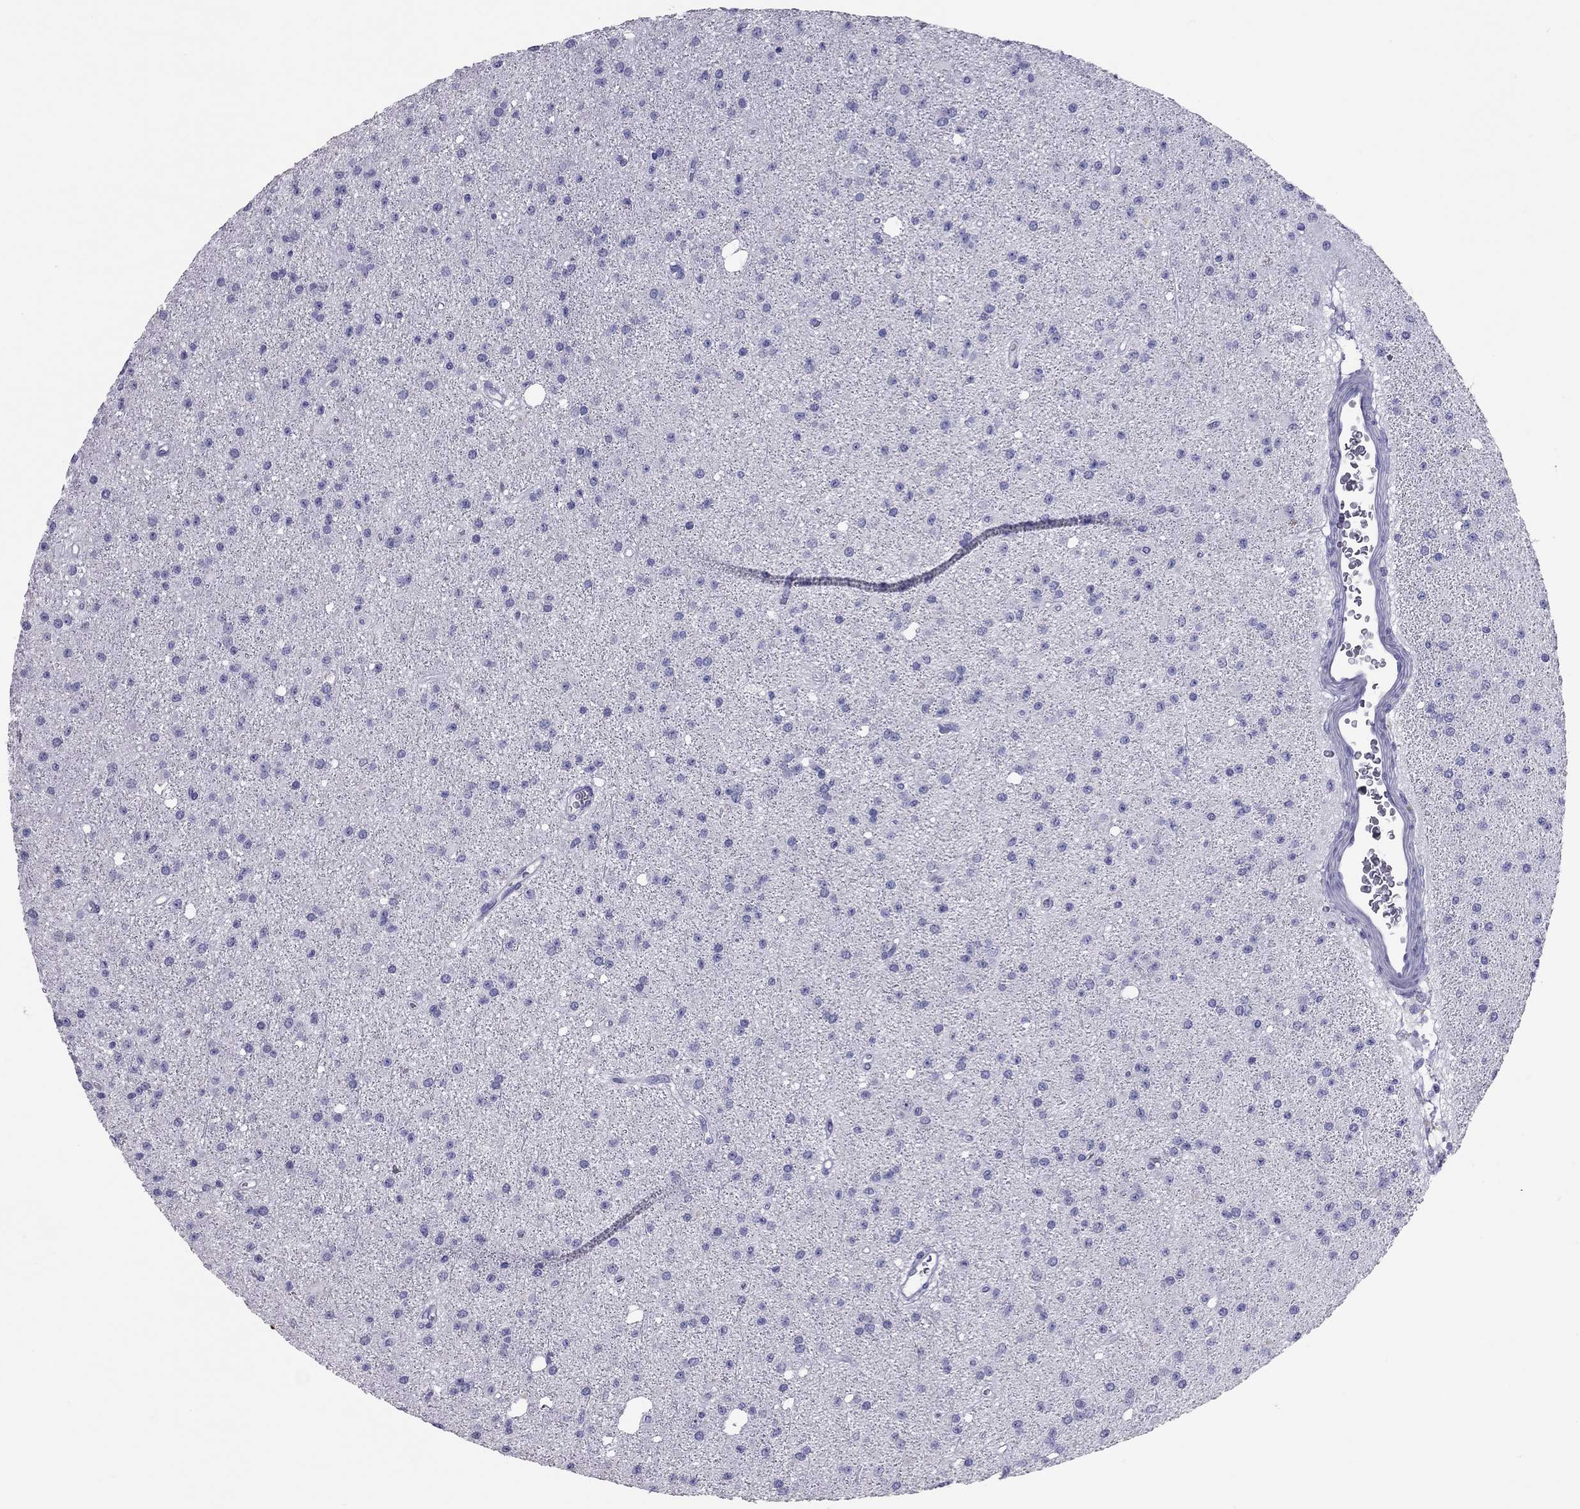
{"staining": {"intensity": "negative", "quantity": "none", "location": "none"}, "tissue": "glioma", "cell_type": "Tumor cells", "image_type": "cancer", "snomed": [{"axis": "morphology", "description": "Glioma, malignant, Low grade"}, {"axis": "topography", "description": "Brain"}], "caption": "IHC micrograph of malignant glioma (low-grade) stained for a protein (brown), which reveals no staining in tumor cells.", "gene": "IL17REL", "patient": {"sex": "male", "age": 27}}